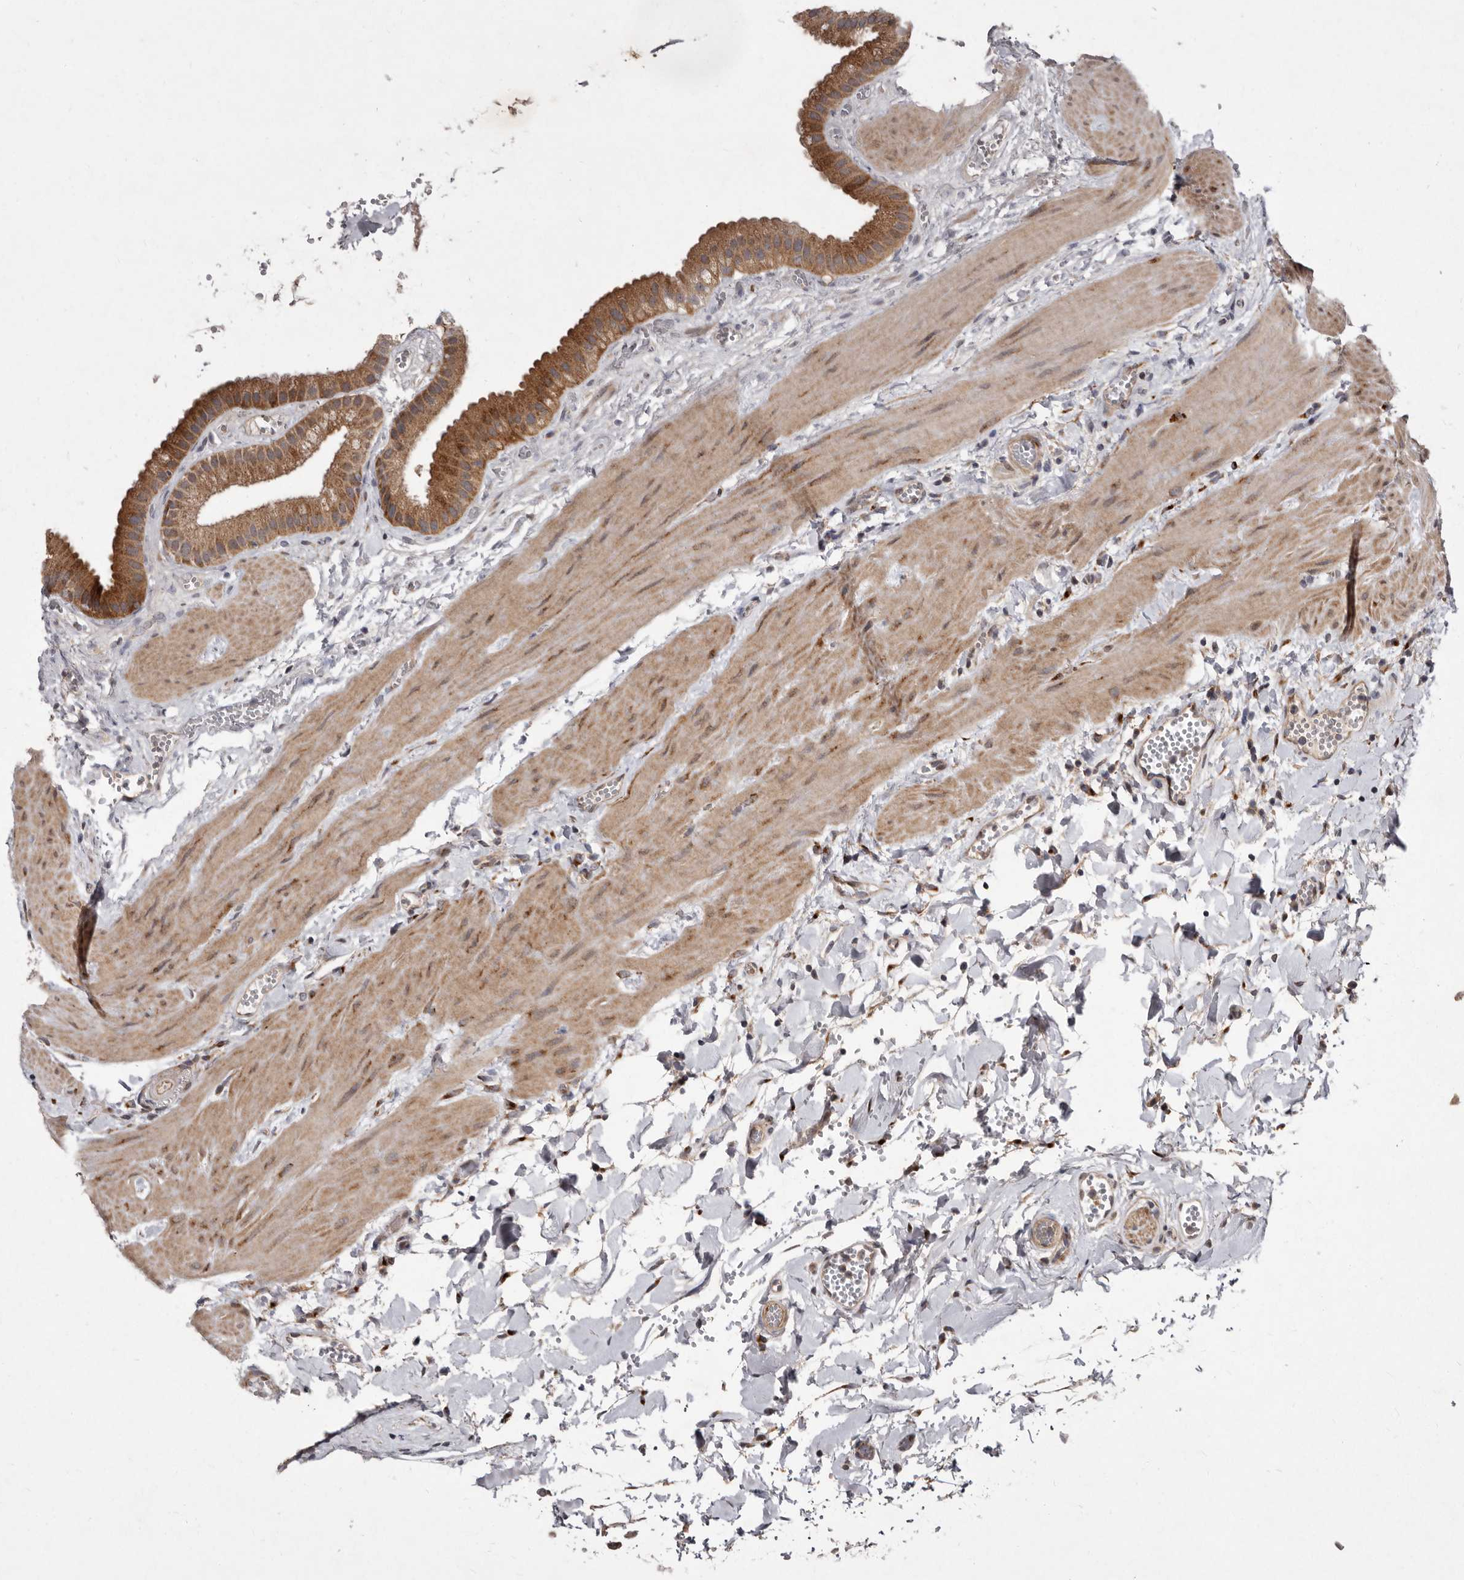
{"staining": {"intensity": "strong", "quantity": ">75%", "location": "cytoplasmic/membranous"}, "tissue": "gallbladder", "cell_type": "Glandular cells", "image_type": "normal", "snomed": [{"axis": "morphology", "description": "Normal tissue, NOS"}, {"axis": "topography", "description": "Gallbladder"}], "caption": "Immunohistochemical staining of unremarkable gallbladder exhibits >75% levels of strong cytoplasmic/membranous protein positivity in approximately >75% of glandular cells. (IHC, brightfield microscopy, high magnification).", "gene": "FLAD1", "patient": {"sex": "male", "age": 55}}